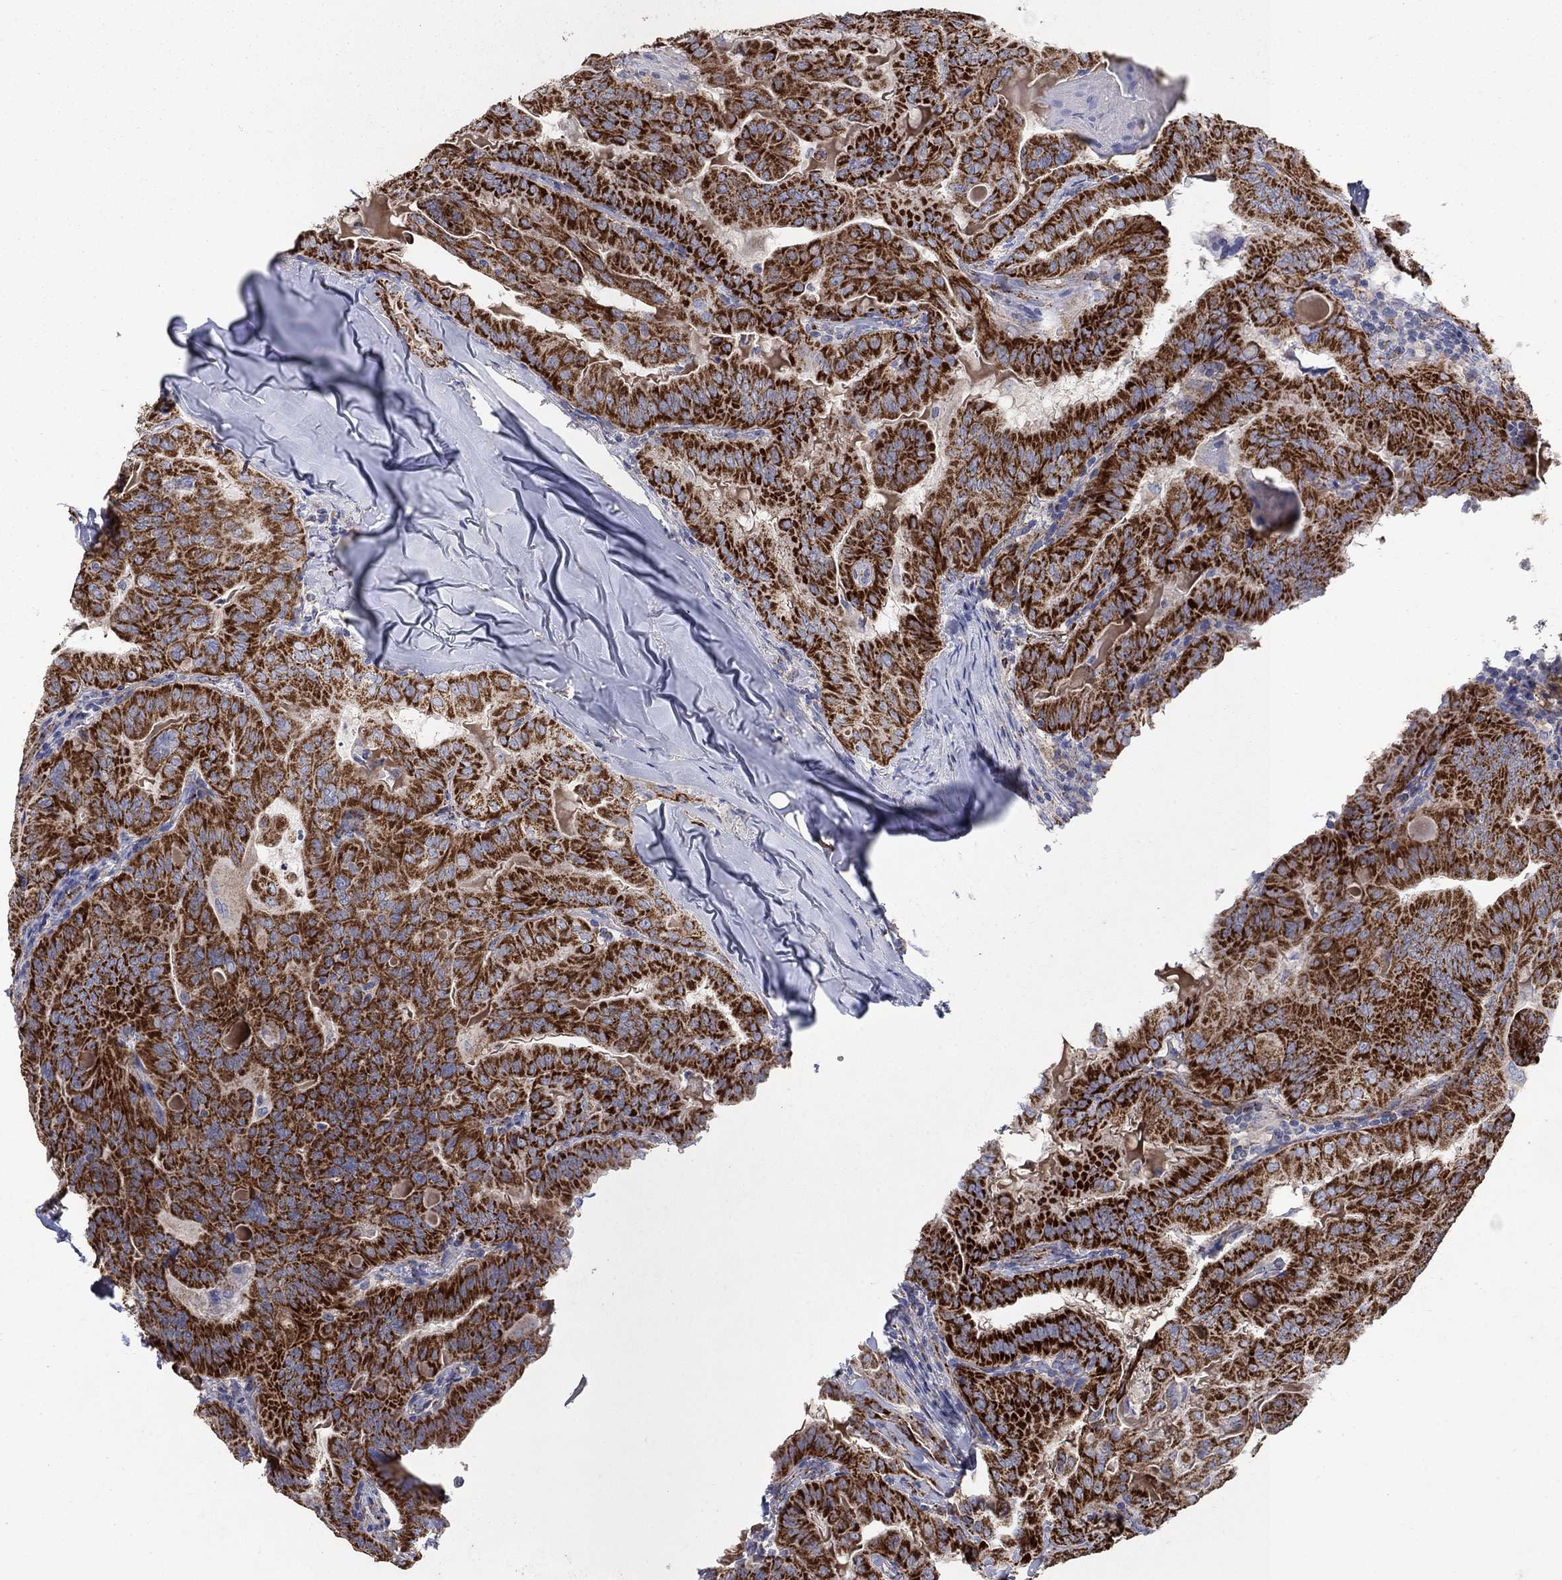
{"staining": {"intensity": "strong", "quantity": ">75%", "location": "cytoplasmic/membranous"}, "tissue": "thyroid cancer", "cell_type": "Tumor cells", "image_type": "cancer", "snomed": [{"axis": "morphology", "description": "Papillary adenocarcinoma, NOS"}, {"axis": "topography", "description": "Thyroid gland"}], "caption": "This micrograph reveals immunohistochemistry (IHC) staining of human thyroid cancer (papillary adenocarcinoma), with high strong cytoplasmic/membranous positivity in approximately >75% of tumor cells.", "gene": "PNPLA2", "patient": {"sex": "female", "age": 68}}